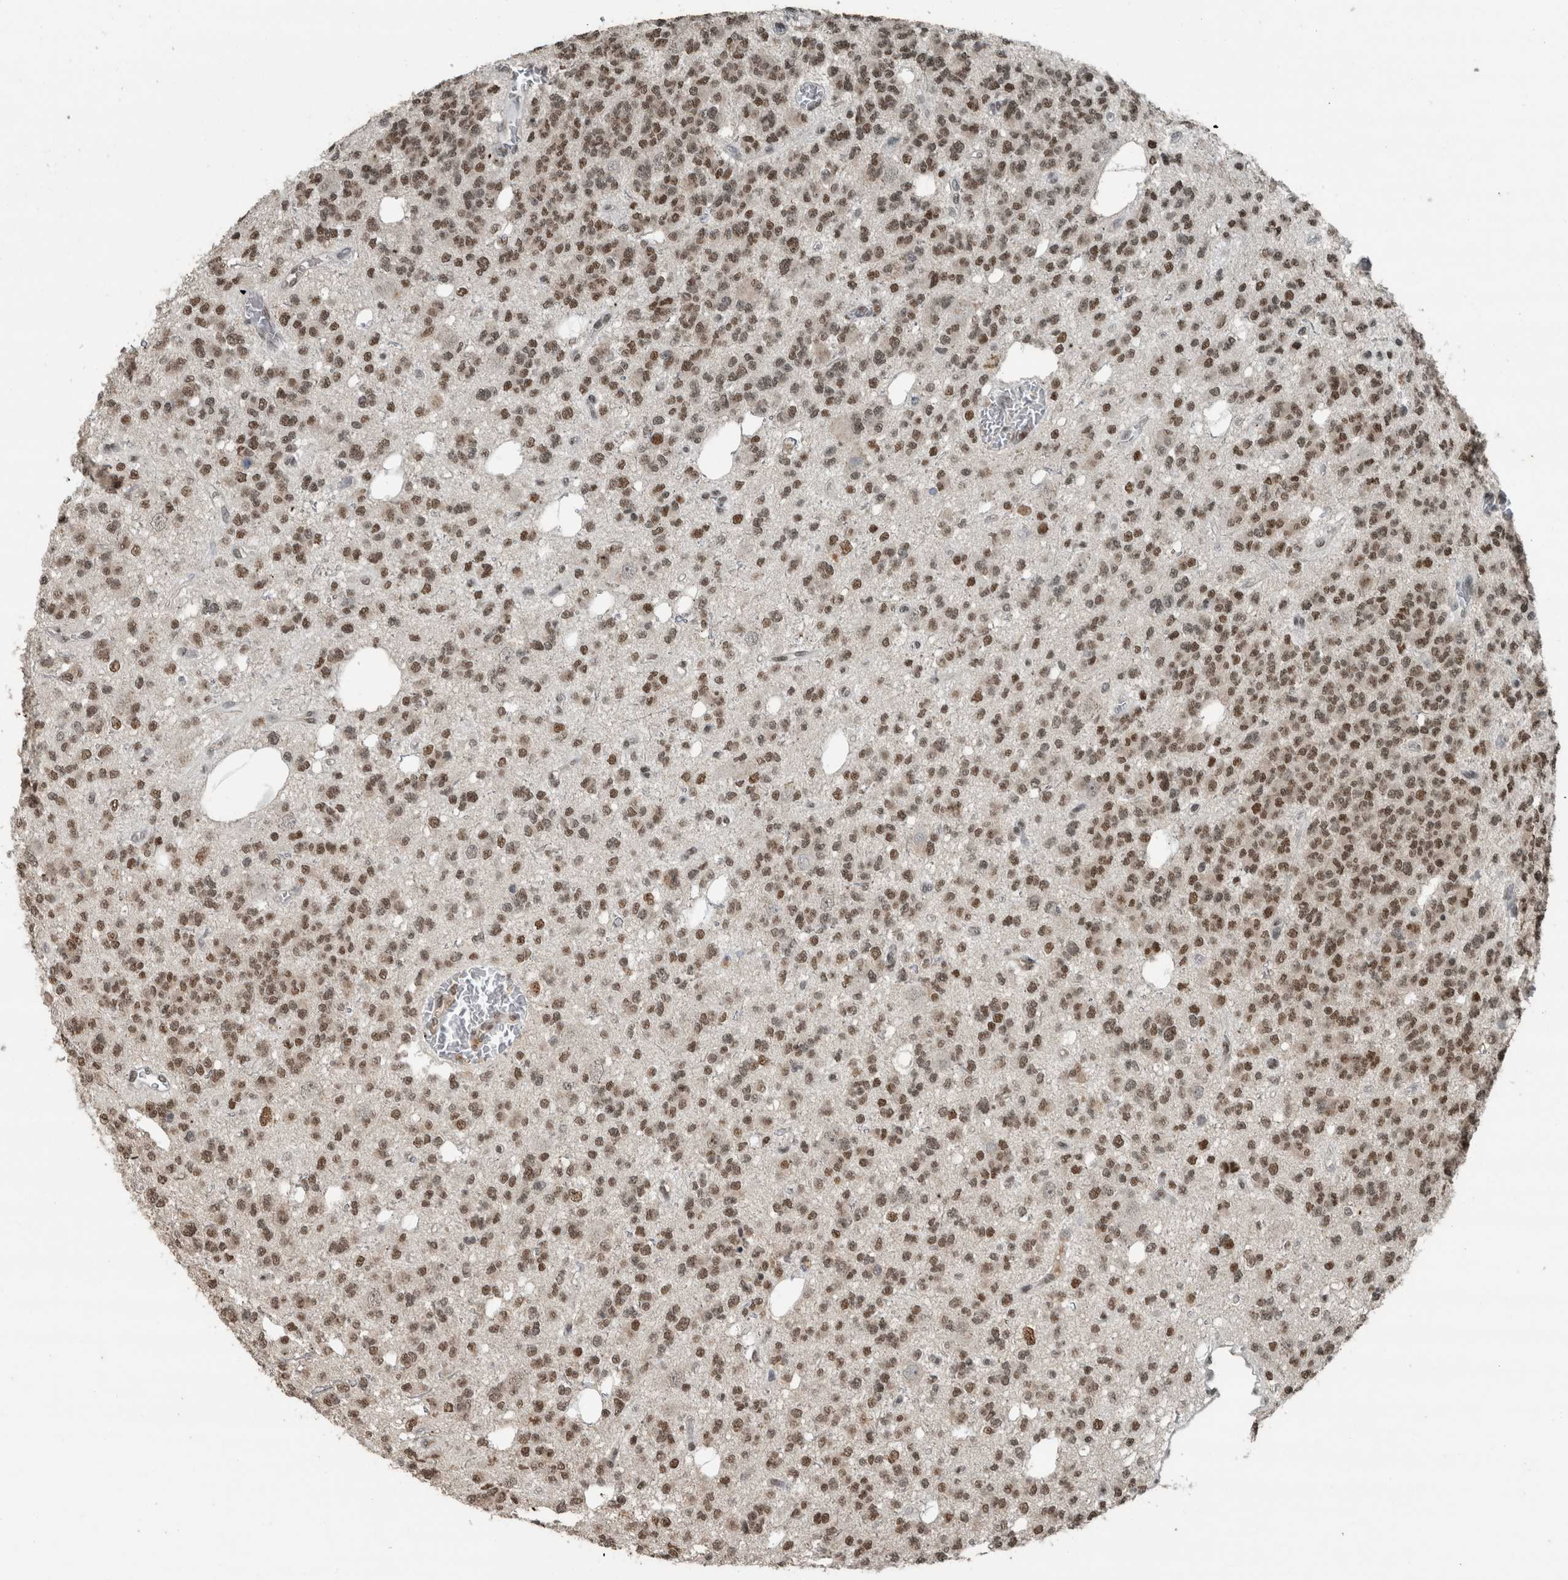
{"staining": {"intensity": "strong", "quantity": ">75%", "location": "nuclear"}, "tissue": "glioma", "cell_type": "Tumor cells", "image_type": "cancer", "snomed": [{"axis": "morphology", "description": "Glioma, malignant, Low grade"}, {"axis": "topography", "description": "Brain"}], "caption": "Immunohistochemistry (IHC) (DAB) staining of human glioma demonstrates strong nuclear protein expression in about >75% of tumor cells.", "gene": "ZNF24", "patient": {"sex": "male", "age": 38}}